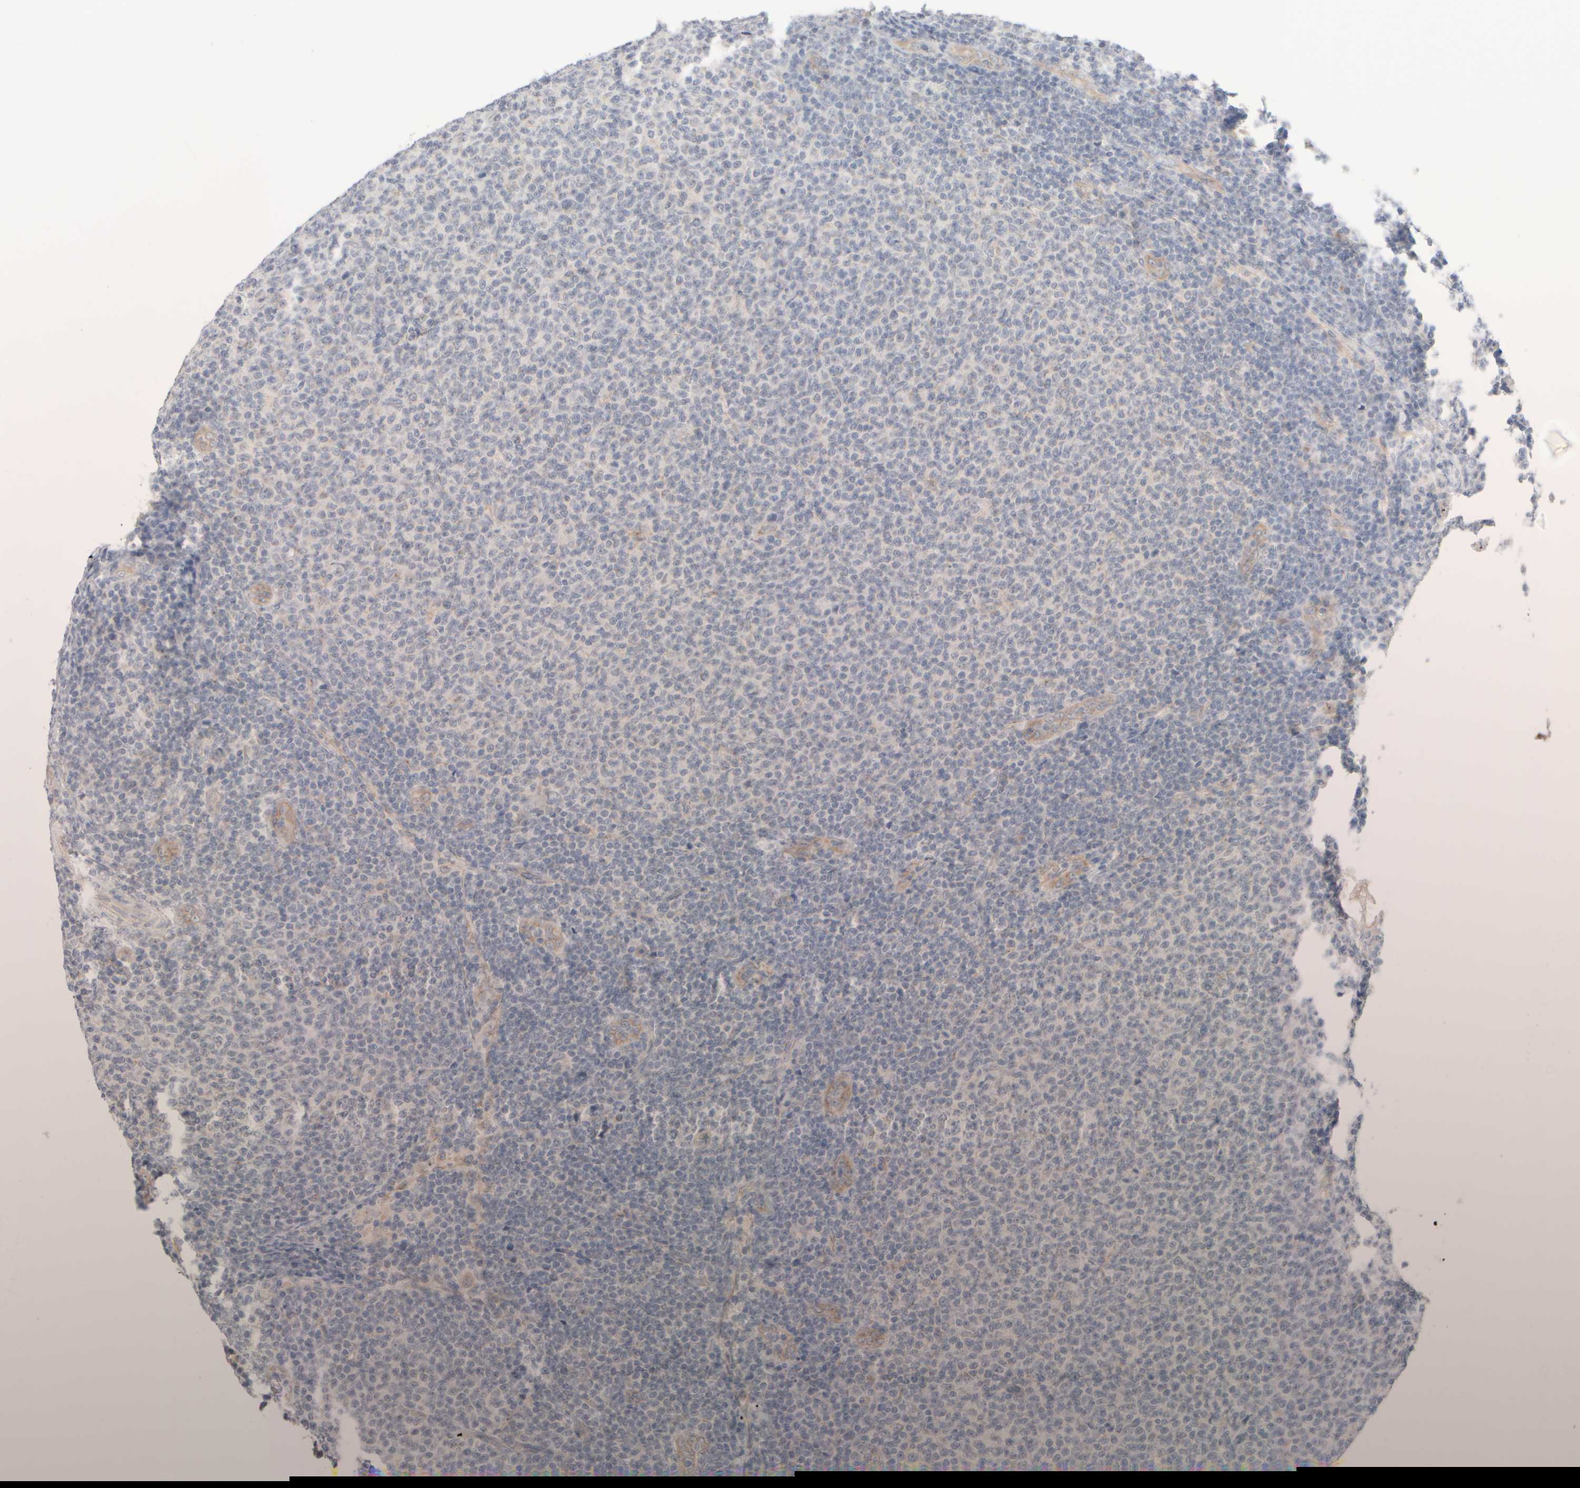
{"staining": {"intensity": "negative", "quantity": "none", "location": "none"}, "tissue": "lymphoma", "cell_type": "Tumor cells", "image_type": "cancer", "snomed": [{"axis": "morphology", "description": "Malignant lymphoma, non-Hodgkin's type, Low grade"}, {"axis": "topography", "description": "Lymph node"}], "caption": "Tumor cells show no significant positivity in lymphoma.", "gene": "GOPC", "patient": {"sex": "male", "age": 66}}